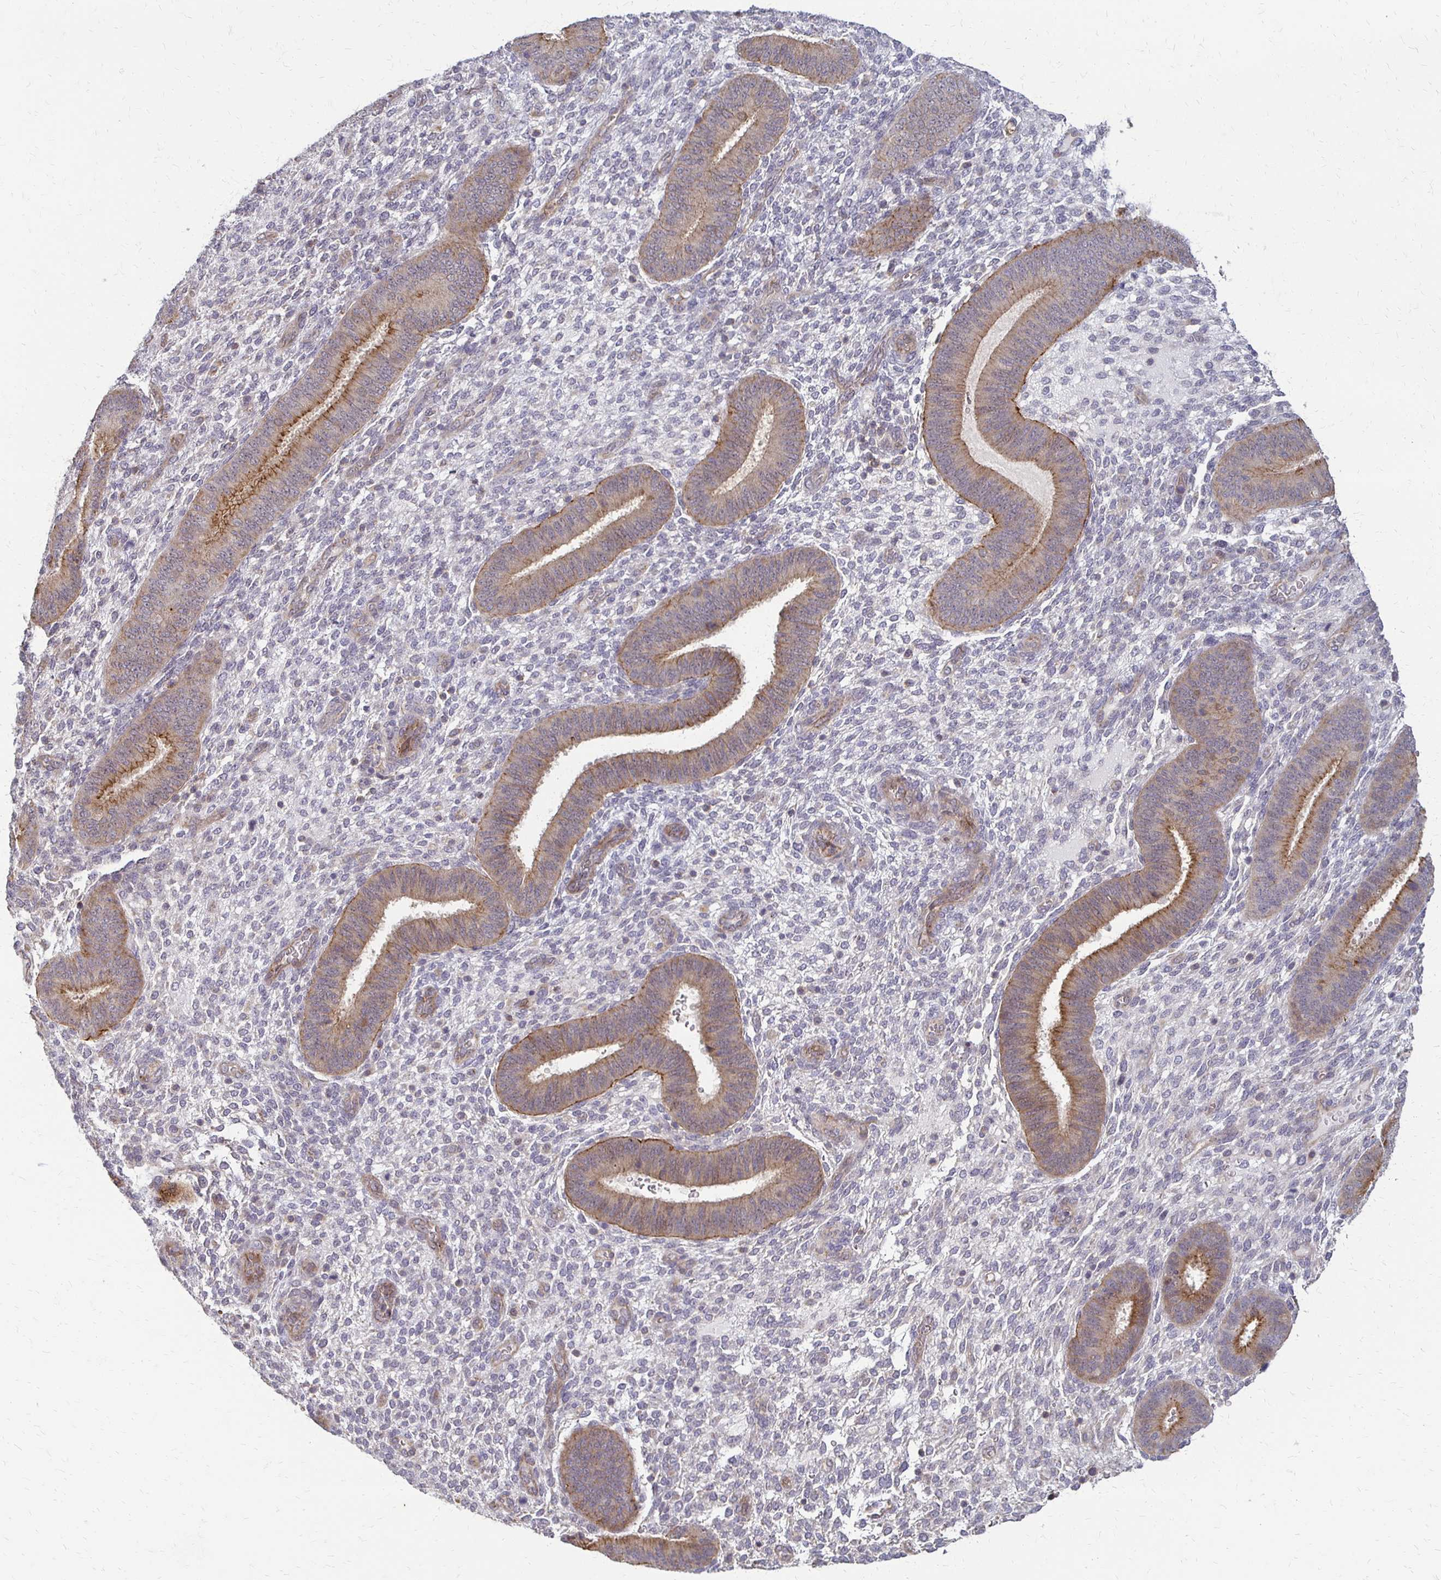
{"staining": {"intensity": "moderate", "quantity": "<25%", "location": "cytoplasmic/membranous"}, "tissue": "endometrium", "cell_type": "Cells in endometrial stroma", "image_type": "normal", "snomed": [{"axis": "morphology", "description": "Normal tissue, NOS"}, {"axis": "topography", "description": "Endometrium"}], "caption": "Cells in endometrial stroma display low levels of moderate cytoplasmic/membranous positivity in about <25% of cells in unremarkable human endometrium. (DAB IHC with brightfield microscopy, high magnification).", "gene": "SLC9A9", "patient": {"sex": "female", "age": 39}}